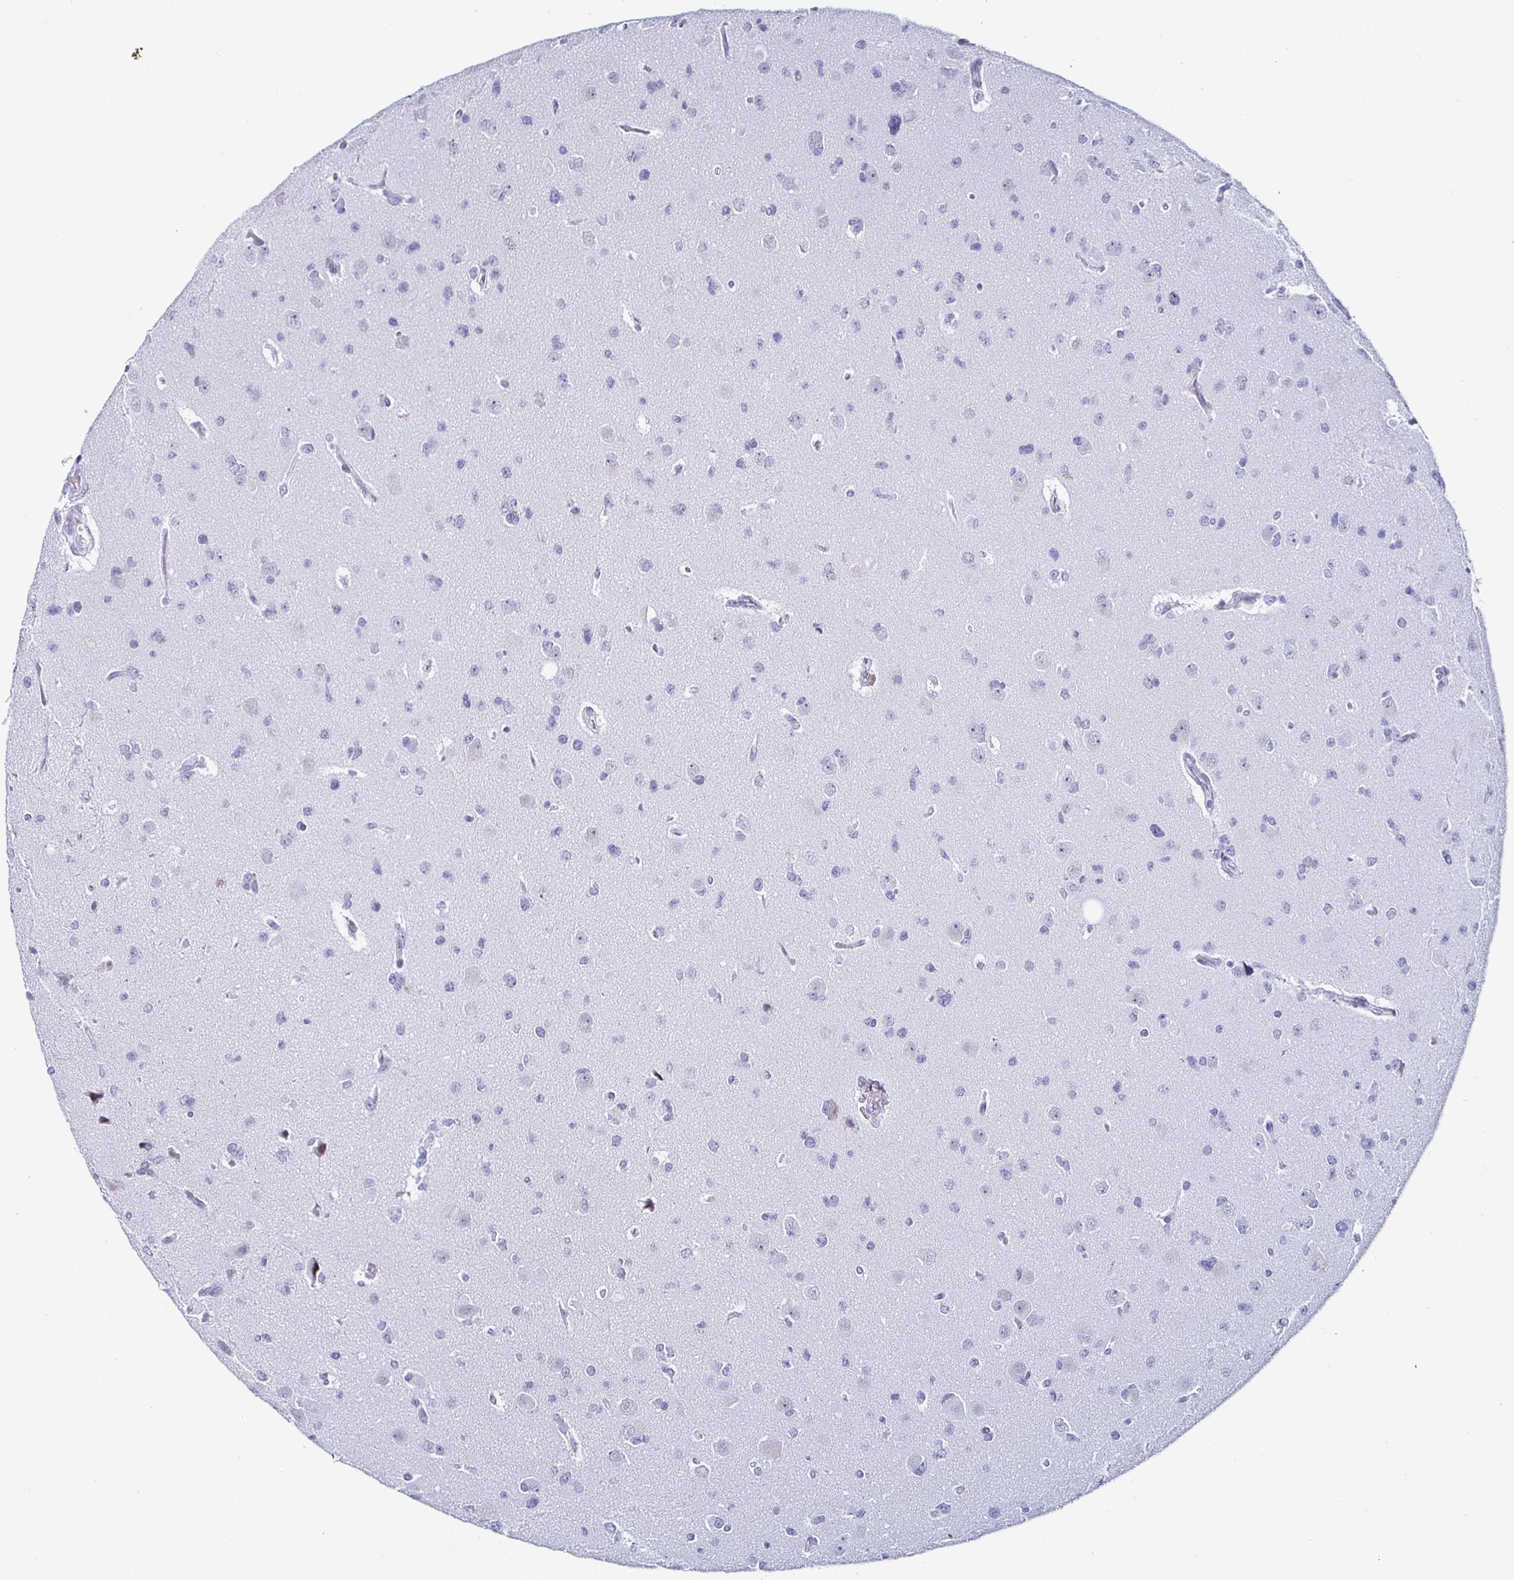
{"staining": {"intensity": "negative", "quantity": "none", "location": "none"}, "tissue": "glioma", "cell_type": "Tumor cells", "image_type": "cancer", "snomed": [{"axis": "morphology", "description": "Glioma, malignant, Low grade"}, {"axis": "topography", "description": "Brain"}], "caption": "Image shows no significant protein staining in tumor cells of malignant glioma (low-grade).", "gene": "KRT4", "patient": {"sex": "female", "age": 55}}